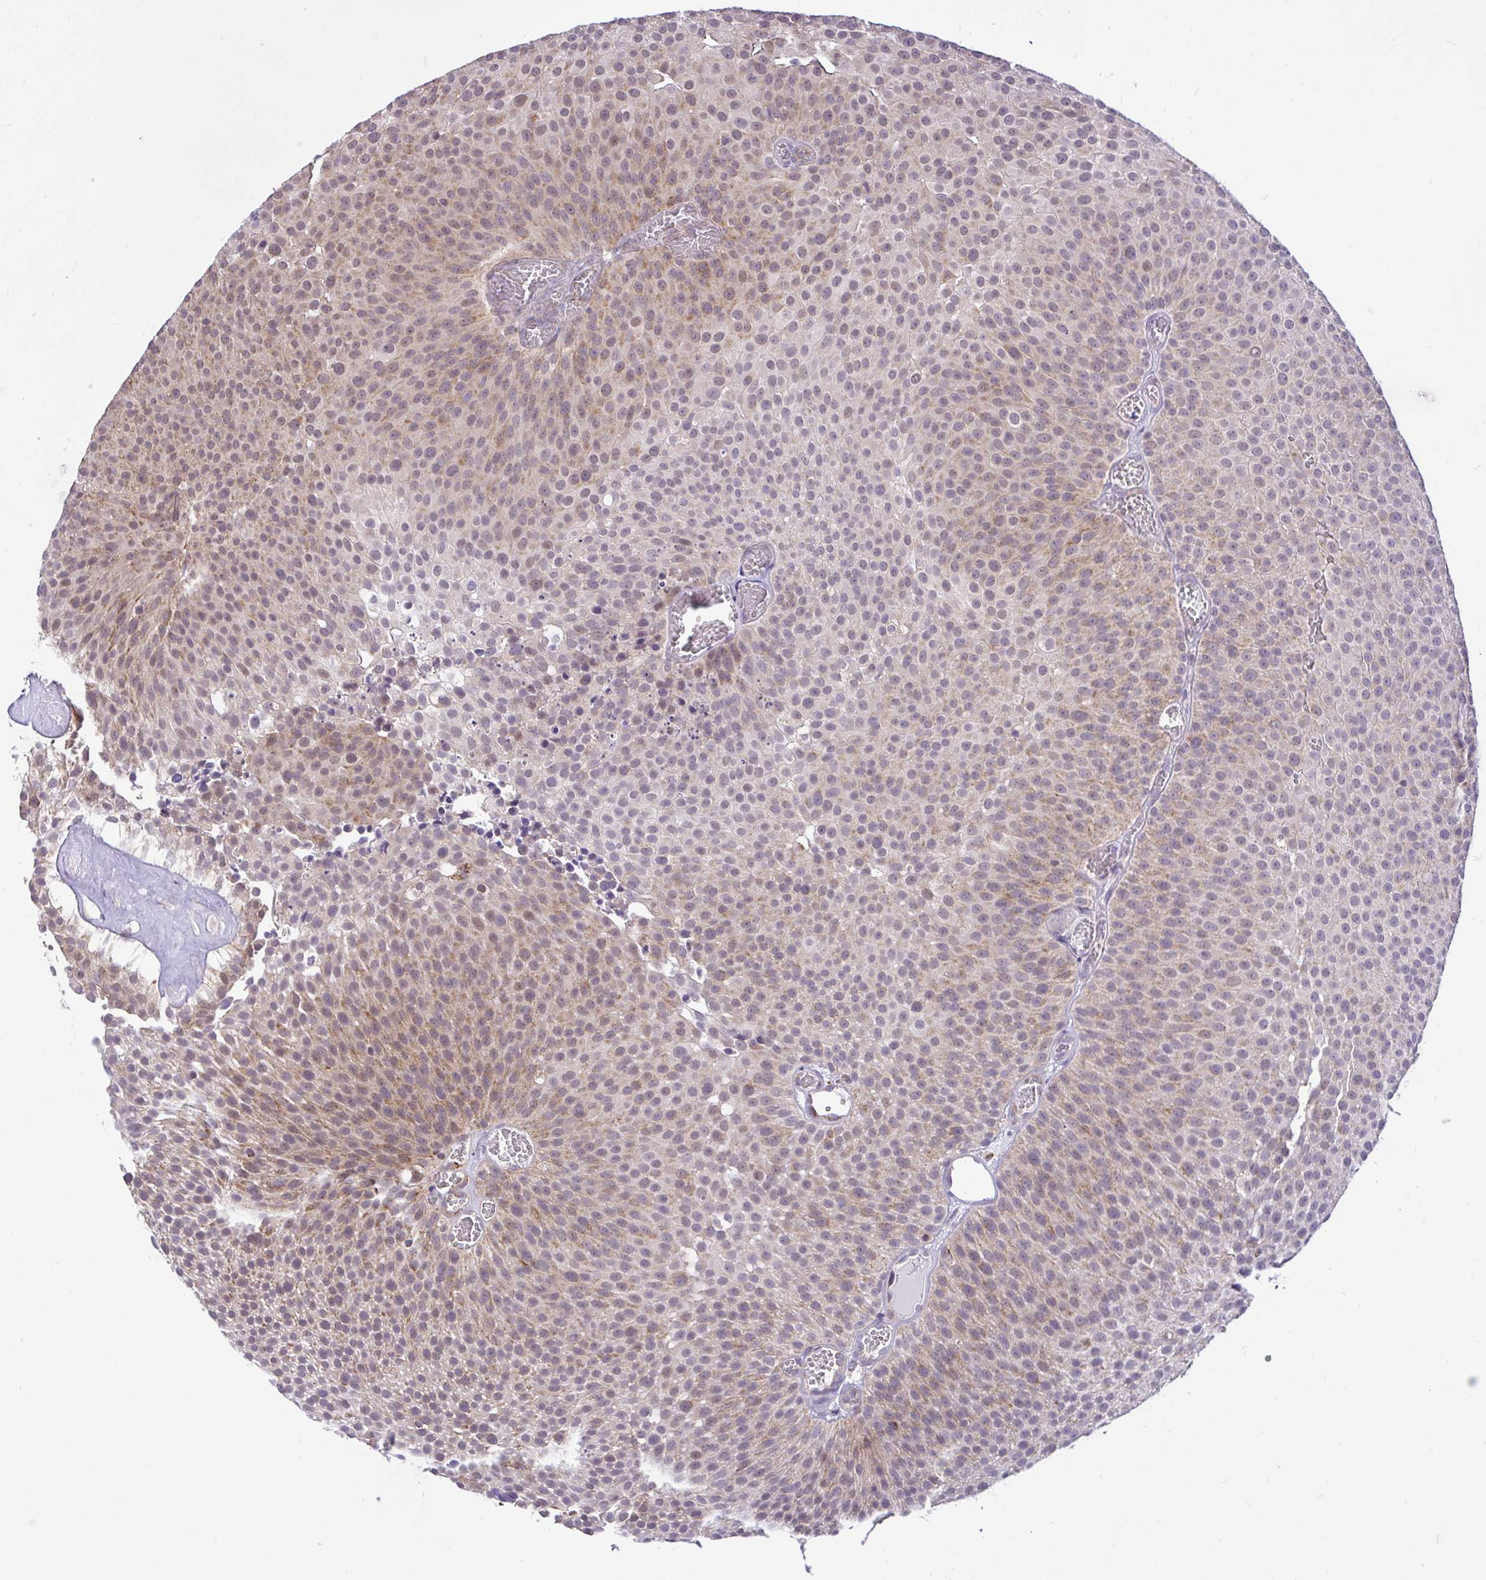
{"staining": {"intensity": "weak", "quantity": "25%-75%", "location": "cytoplasmic/membranous"}, "tissue": "urothelial cancer", "cell_type": "Tumor cells", "image_type": "cancer", "snomed": [{"axis": "morphology", "description": "Urothelial carcinoma, Low grade"}, {"axis": "topography", "description": "Urinary bladder"}], "caption": "Brown immunohistochemical staining in human urothelial carcinoma (low-grade) exhibits weak cytoplasmic/membranous staining in about 25%-75% of tumor cells. The staining was performed using DAB to visualize the protein expression in brown, while the nuclei were stained in blue with hematoxylin (Magnification: 20x).", "gene": "PYCR2", "patient": {"sex": "female", "age": 79}}